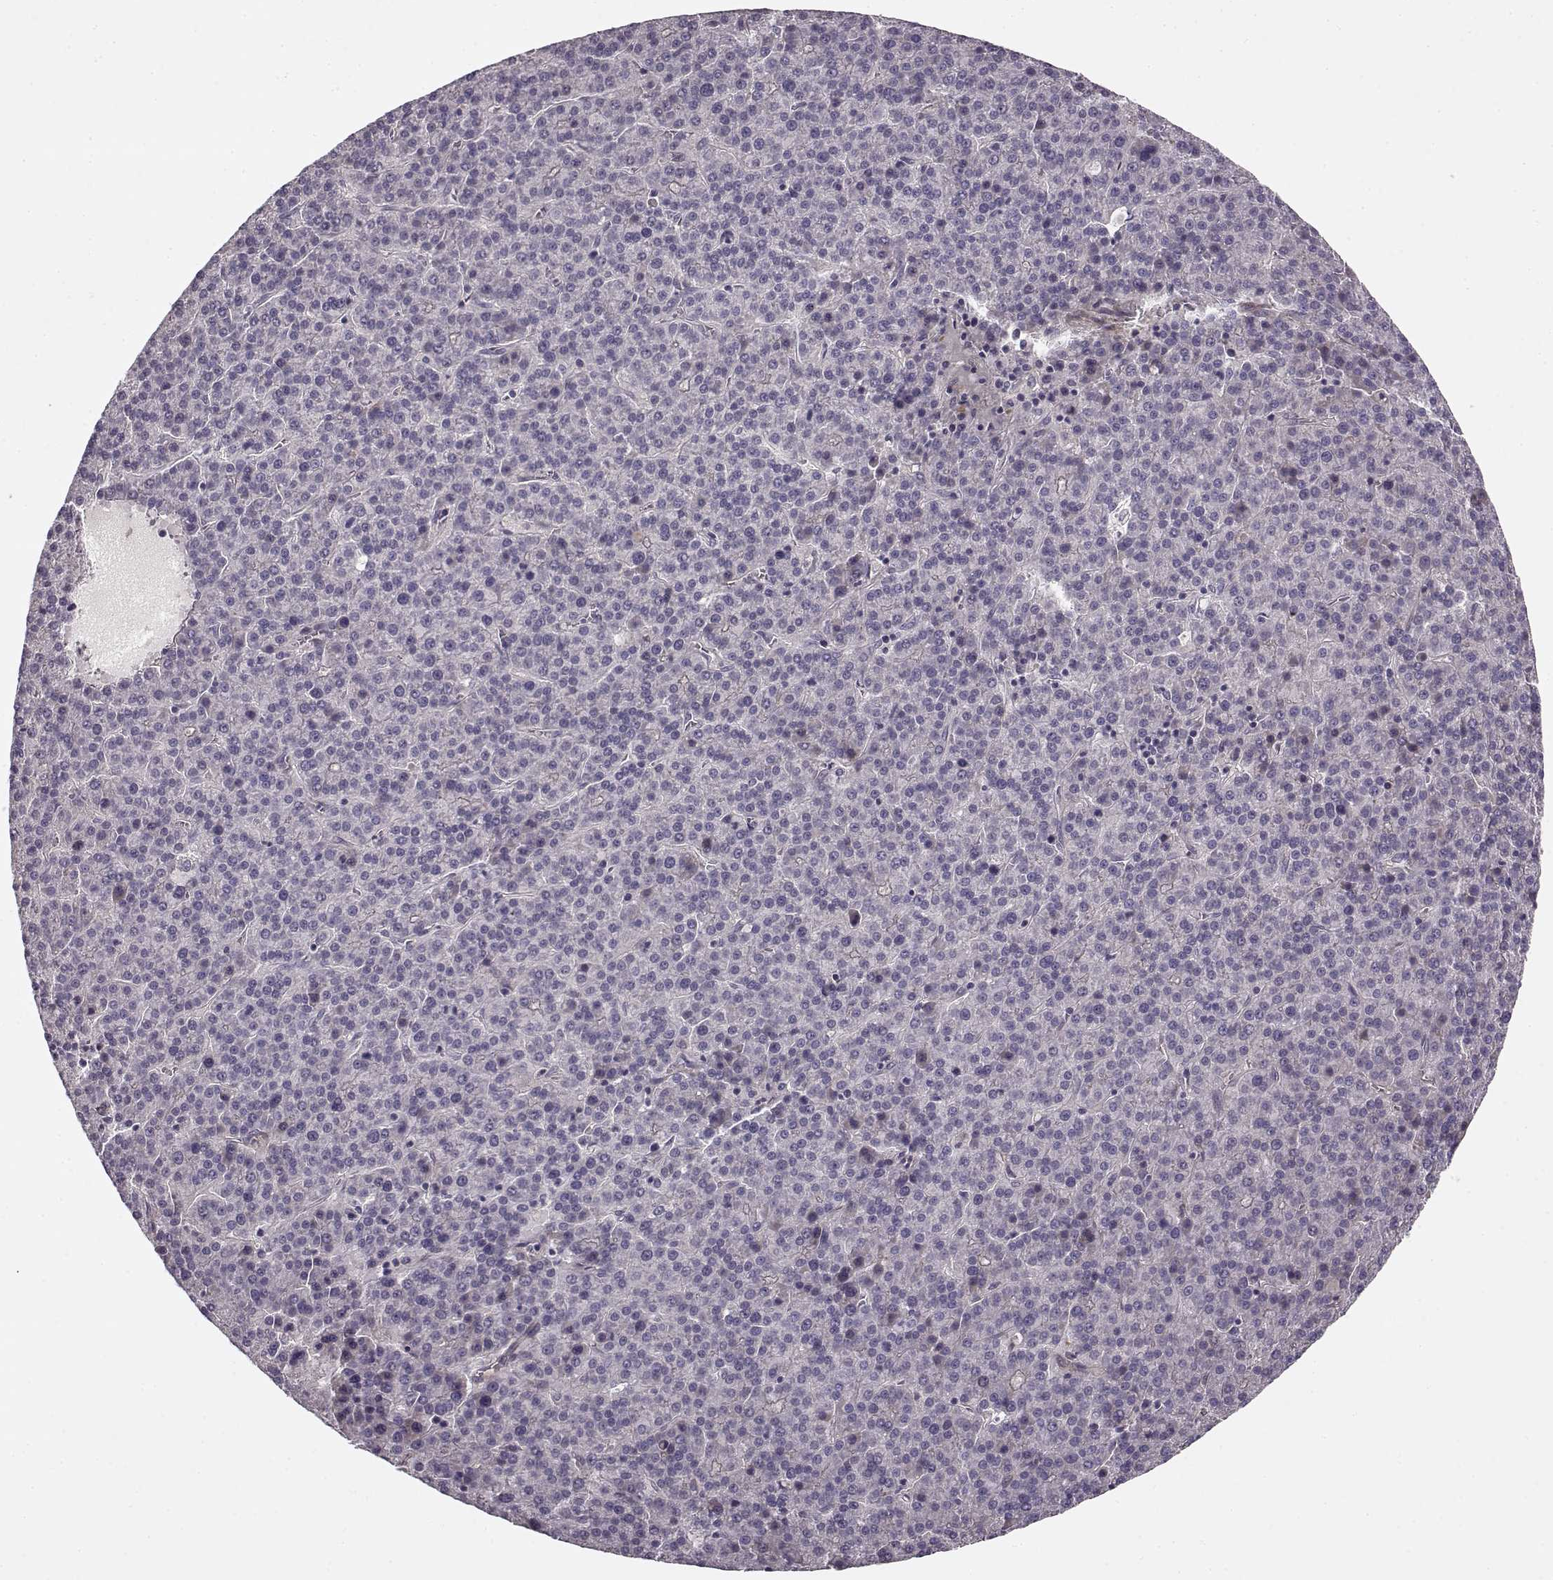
{"staining": {"intensity": "negative", "quantity": "none", "location": "none"}, "tissue": "liver cancer", "cell_type": "Tumor cells", "image_type": "cancer", "snomed": [{"axis": "morphology", "description": "Carcinoma, Hepatocellular, NOS"}, {"axis": "topography", "description": "Liver"}], "caption": "The image displays no significant expression in tumor cells of liver cancer (hepatocellular carcinoma).", "gene": "MTR", "patient": {"sex": "female", "age": 58}}